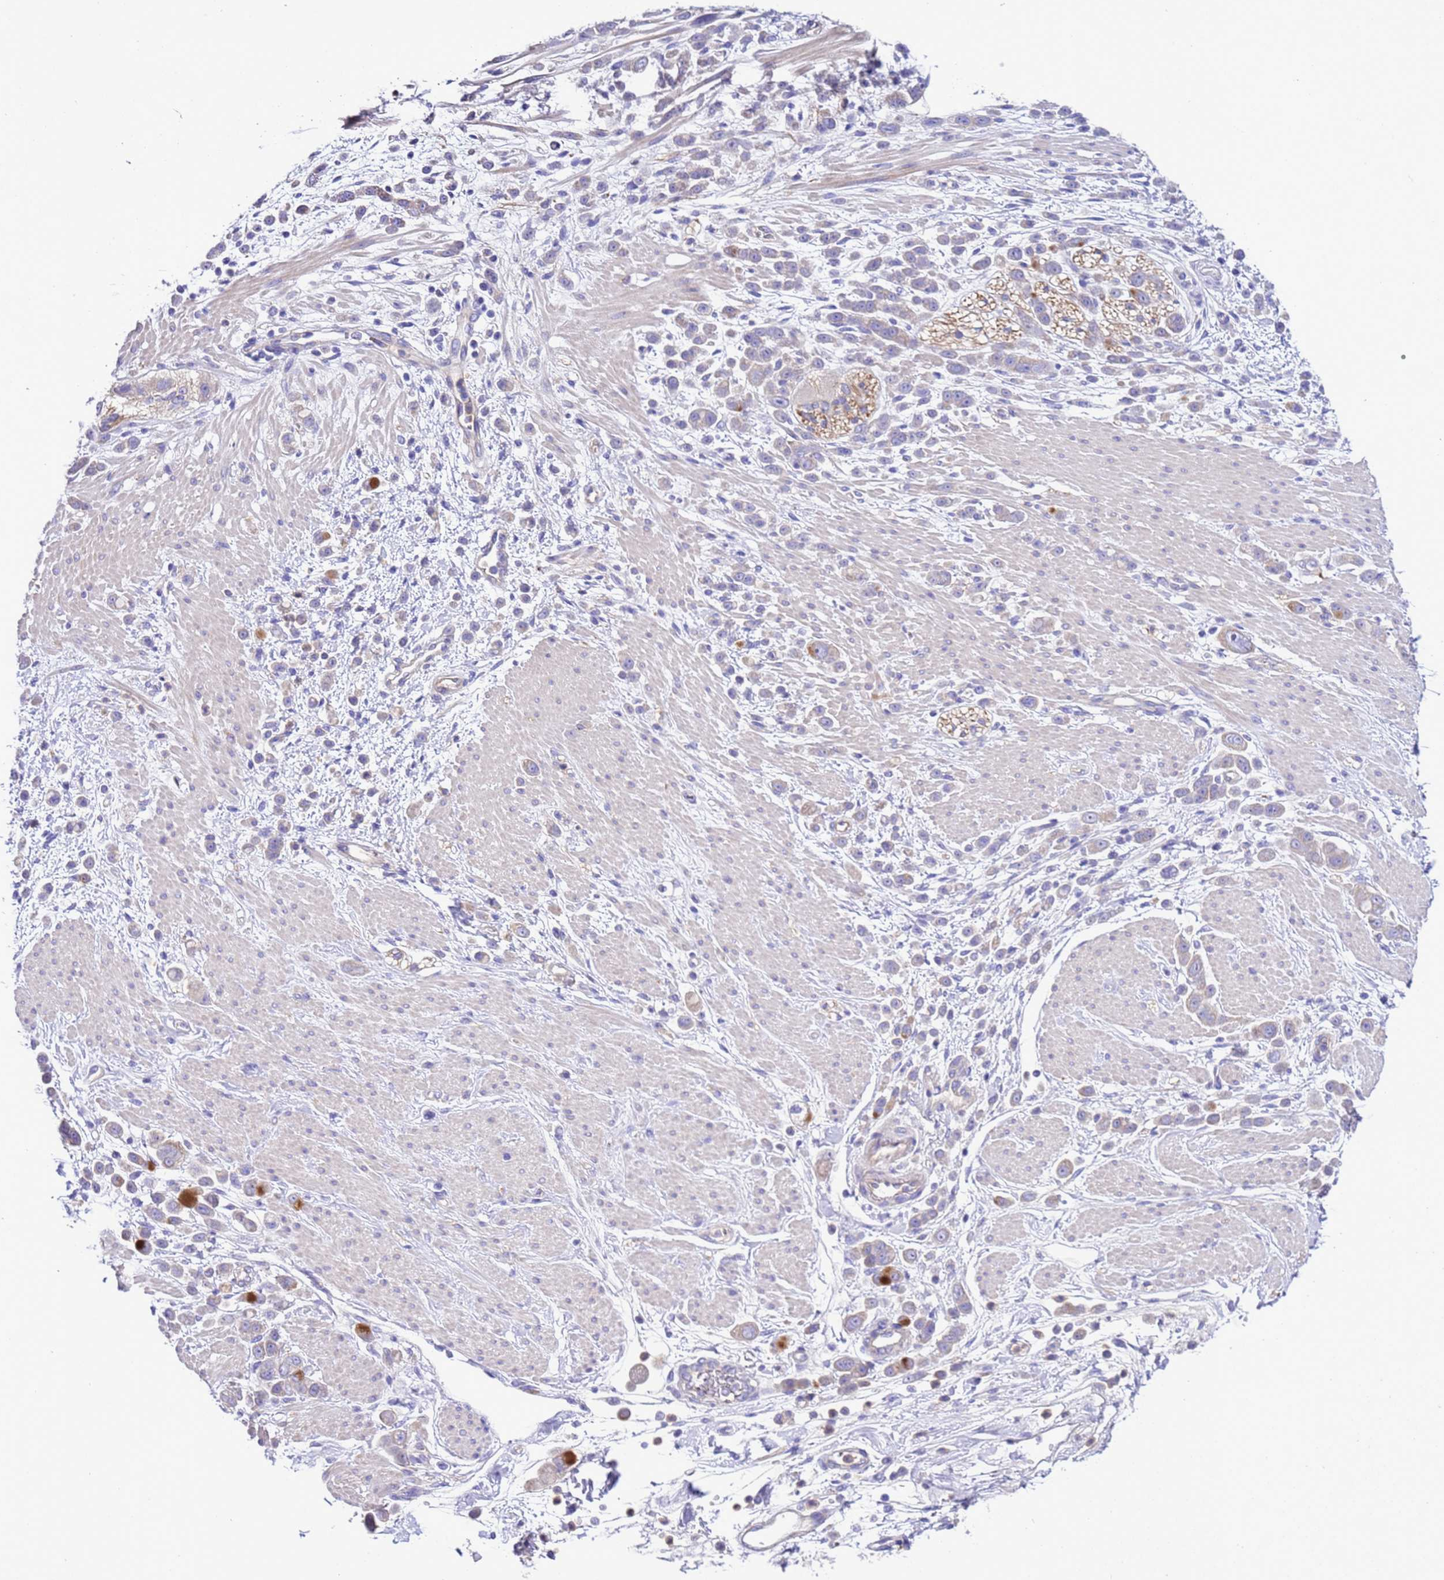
{"staining": {"intensity": "weak", "quantity": "<25%", "location": "cytoplasmic/membranous"}, "tissue": "pancreatic cancer", "cell_type": "Tumor cells", "image_type": "cancer", "snomed": [{"axis": "morphology", "description": "Normal tissue, NOS"}, {"axis": "morphology", "description": "Adenocarcinoma, NOS"}, {"axis": "topography", "description": "Pancreas"}], "caption": "Immunohistochemistry (IHC) micrograph of pancreatic adenocarcinoma stained for a protein (brown), which exhibits no positivity in tumor cells.", "gene": "KICS2", "patient": {"sex": "female", "age": 64}}